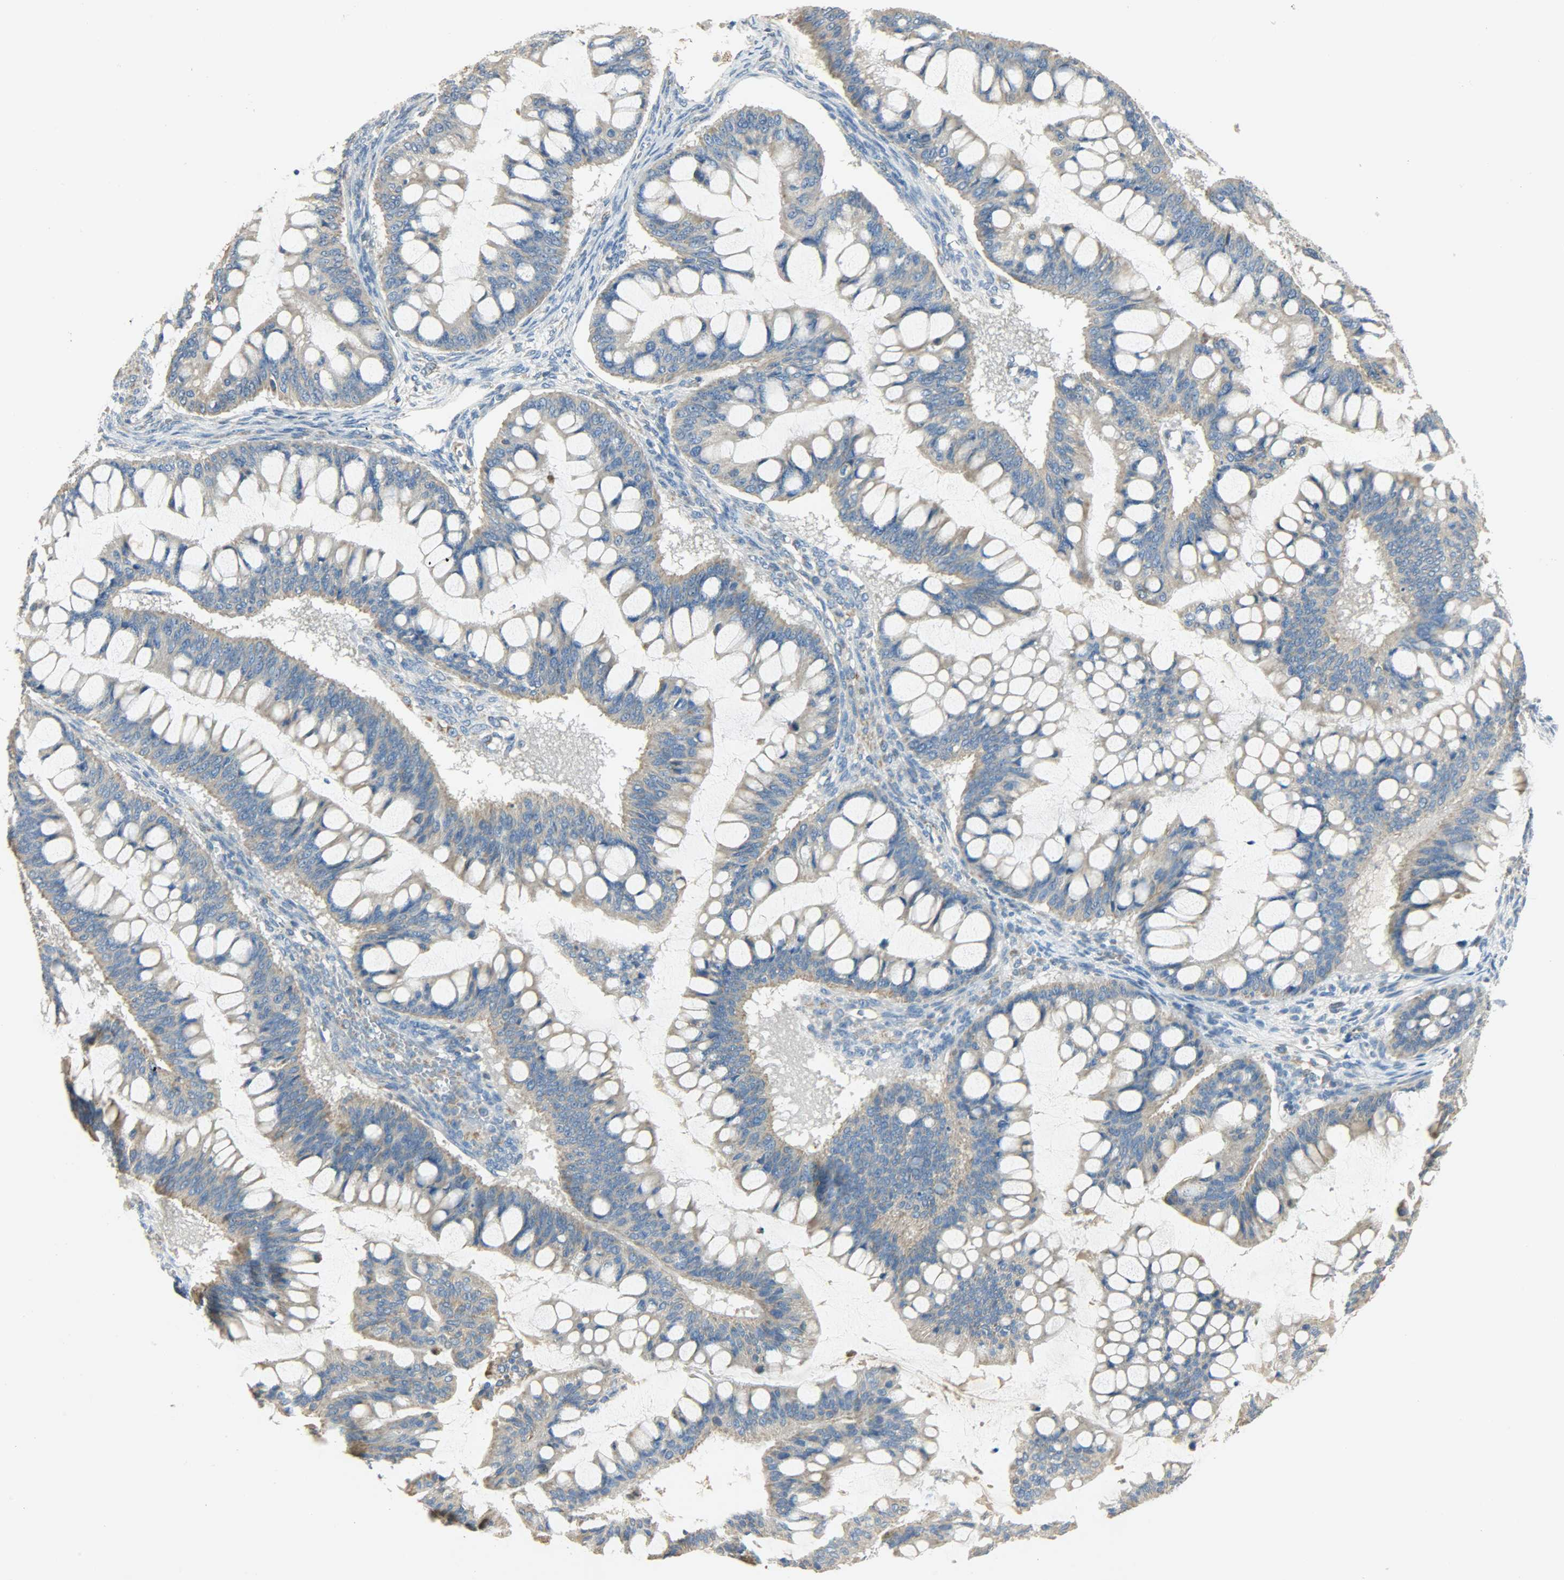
{"staining": {"intensity": "weak", "quantity": ">75%", "location": "cytoplasmic/membranous"}, "tissue": "ovarian cancer", "cell_type": "Tumor cells", "image_type": "cancer", "snomed": [{"axis": "morphology", "description": "Cystadenocarcinoma, mucinous, NOS"}, {"axis": "topography", "description": "Ovary"}], "caption": "Protein staining of ovarian cancer (mucinous cystadenocarcinoma) tissue displays weak cytoplasmic/membranous positivity in about >75% of tumor cells.", "gene": "NNT", "patient": {"sex": "female", "age": 73}}